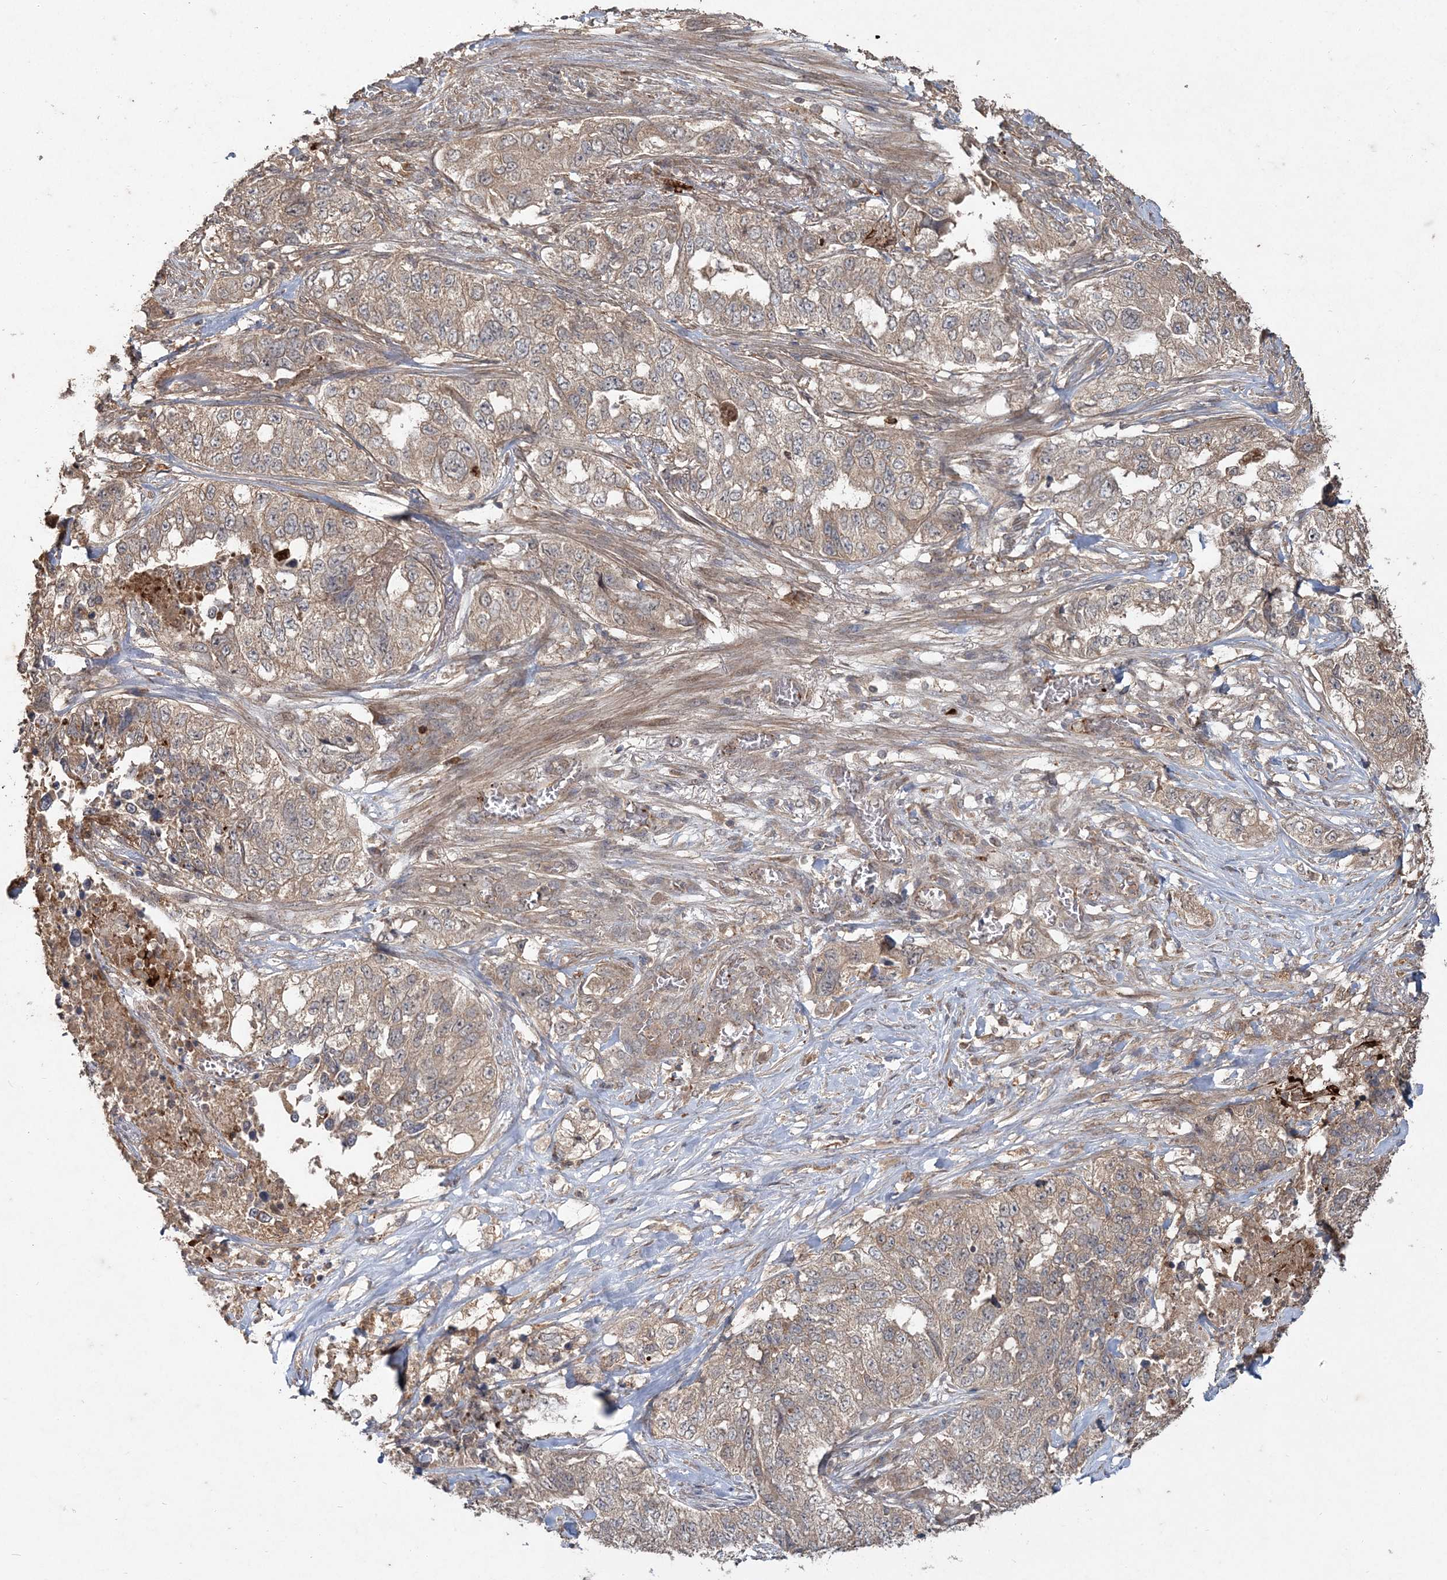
{"staining": {"intensity": "weak", "quantity": ">75%", "location": "cytoplasmic/membranous"}, "tissue": "lung cancer", "cell_type": "Tumor cells", "image_type": "cancer", "snomed": [{"axis": "morphology", "description": "Adenocarcinoma, NOS"}, {"axis": "topography", "description": "Lung"}], "caption": "Lung cancer (adenocarcinoma) stained with a protein marker demonstrates weak staining in tumor cells.", "gene": "SPRY1", "patient": {"sex": "female", "age": 51}}